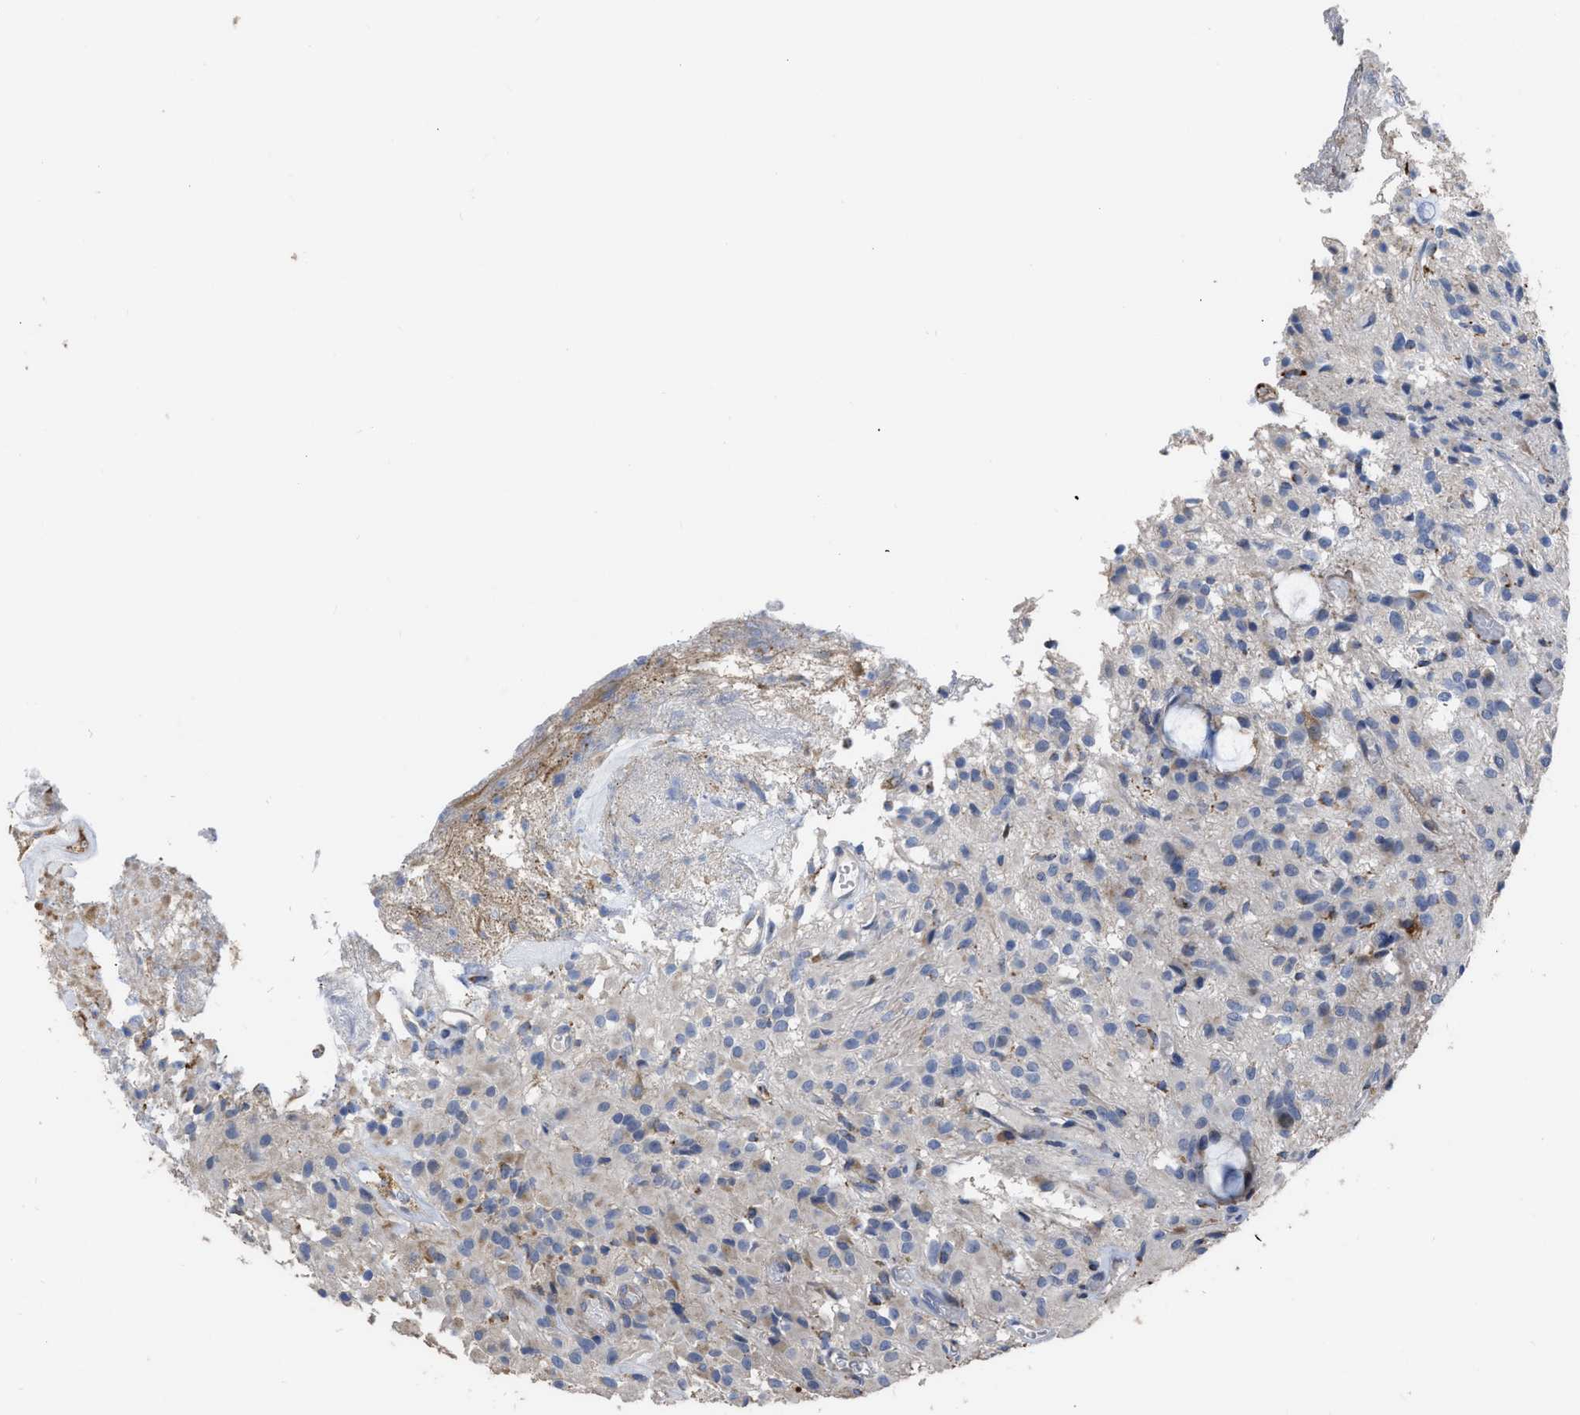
{"staining": {"intensity": "weak", "quantity": "<25%", "location": "cytoplasmic/membranous"}, "tissue": "glioma", "cell_type": "Tumor cells", "image_type": "cancer", "snomed": [{"axis": "morphology", "description": "Glioma, malignant, High grade"}, {"axis": "topography", "description": "Brain"}], "caption": "IHC micrograph of neoplastic tissue: high-grade glioma (malignant) stained with DAB (3,3'-diaminobenzidine) displays no significant protein positivity in tumor cells.", "gene": "AK2", "patient": {"sex": "female", "age": 59}}